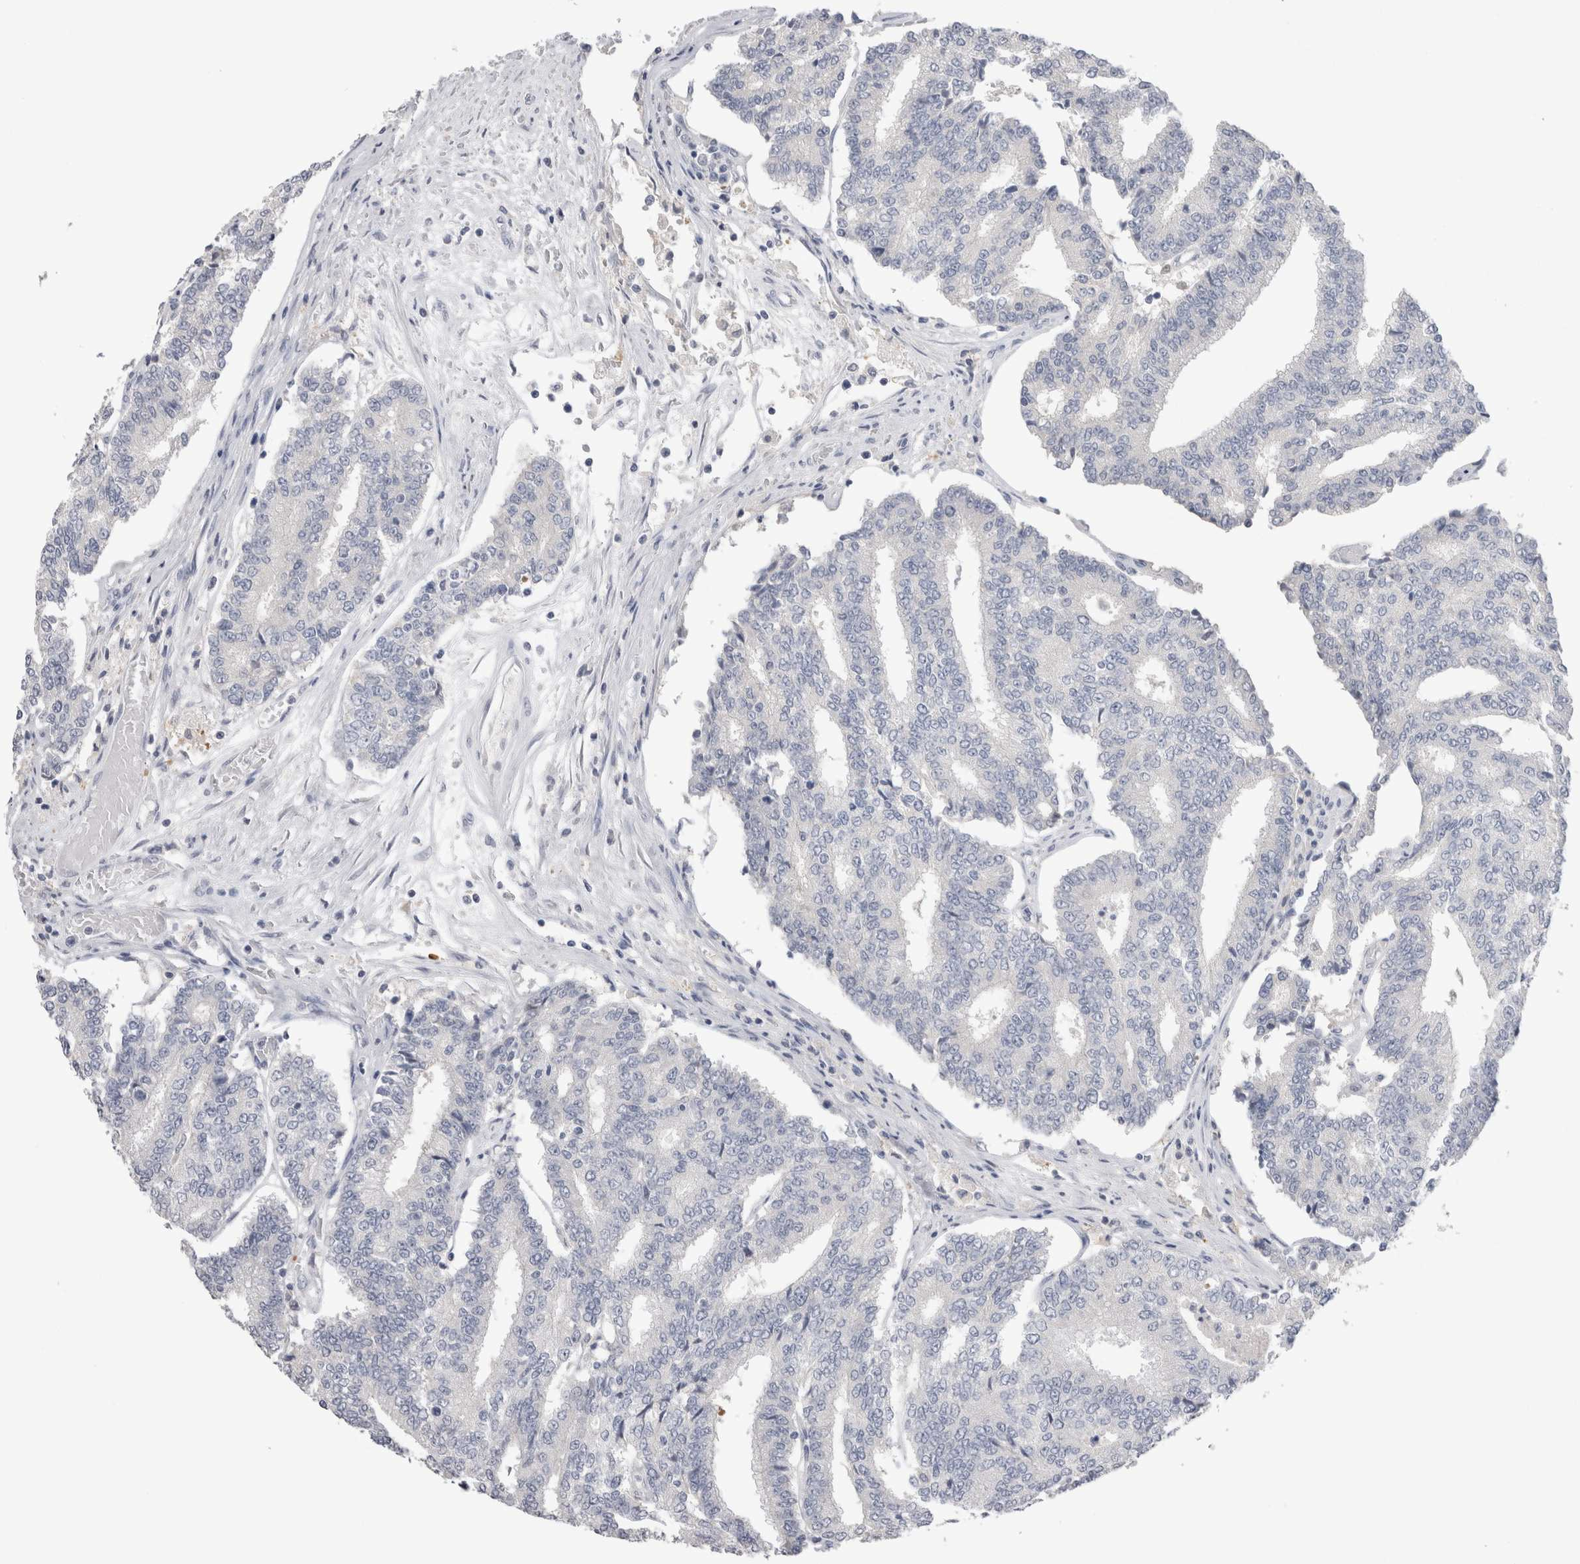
{"staining": {"intensity": "negative", "quantity": "none", "location": "none"}, "tissue": "prostate cancer", "cell_type": "Tumor cells", "image_type": "cancer", "snomed": [{"axis": "morphology", "description": "Normal tissue, NOS"}, {"axis": "morphology", "description": "Adenocarcinoma, High grade"}, {"axis": "topography", "description": "Prostate"}, {"axis": "topography", "description": "Seminal veicle"}], "caption": "This is an immunohistochemistry (IHC) image of prostate cancer (high-grade adenocarcinoma). There is no expression in tumor cells.", "gene": "SUCNR1", "patient": {"sex": "male", "age": 55}}